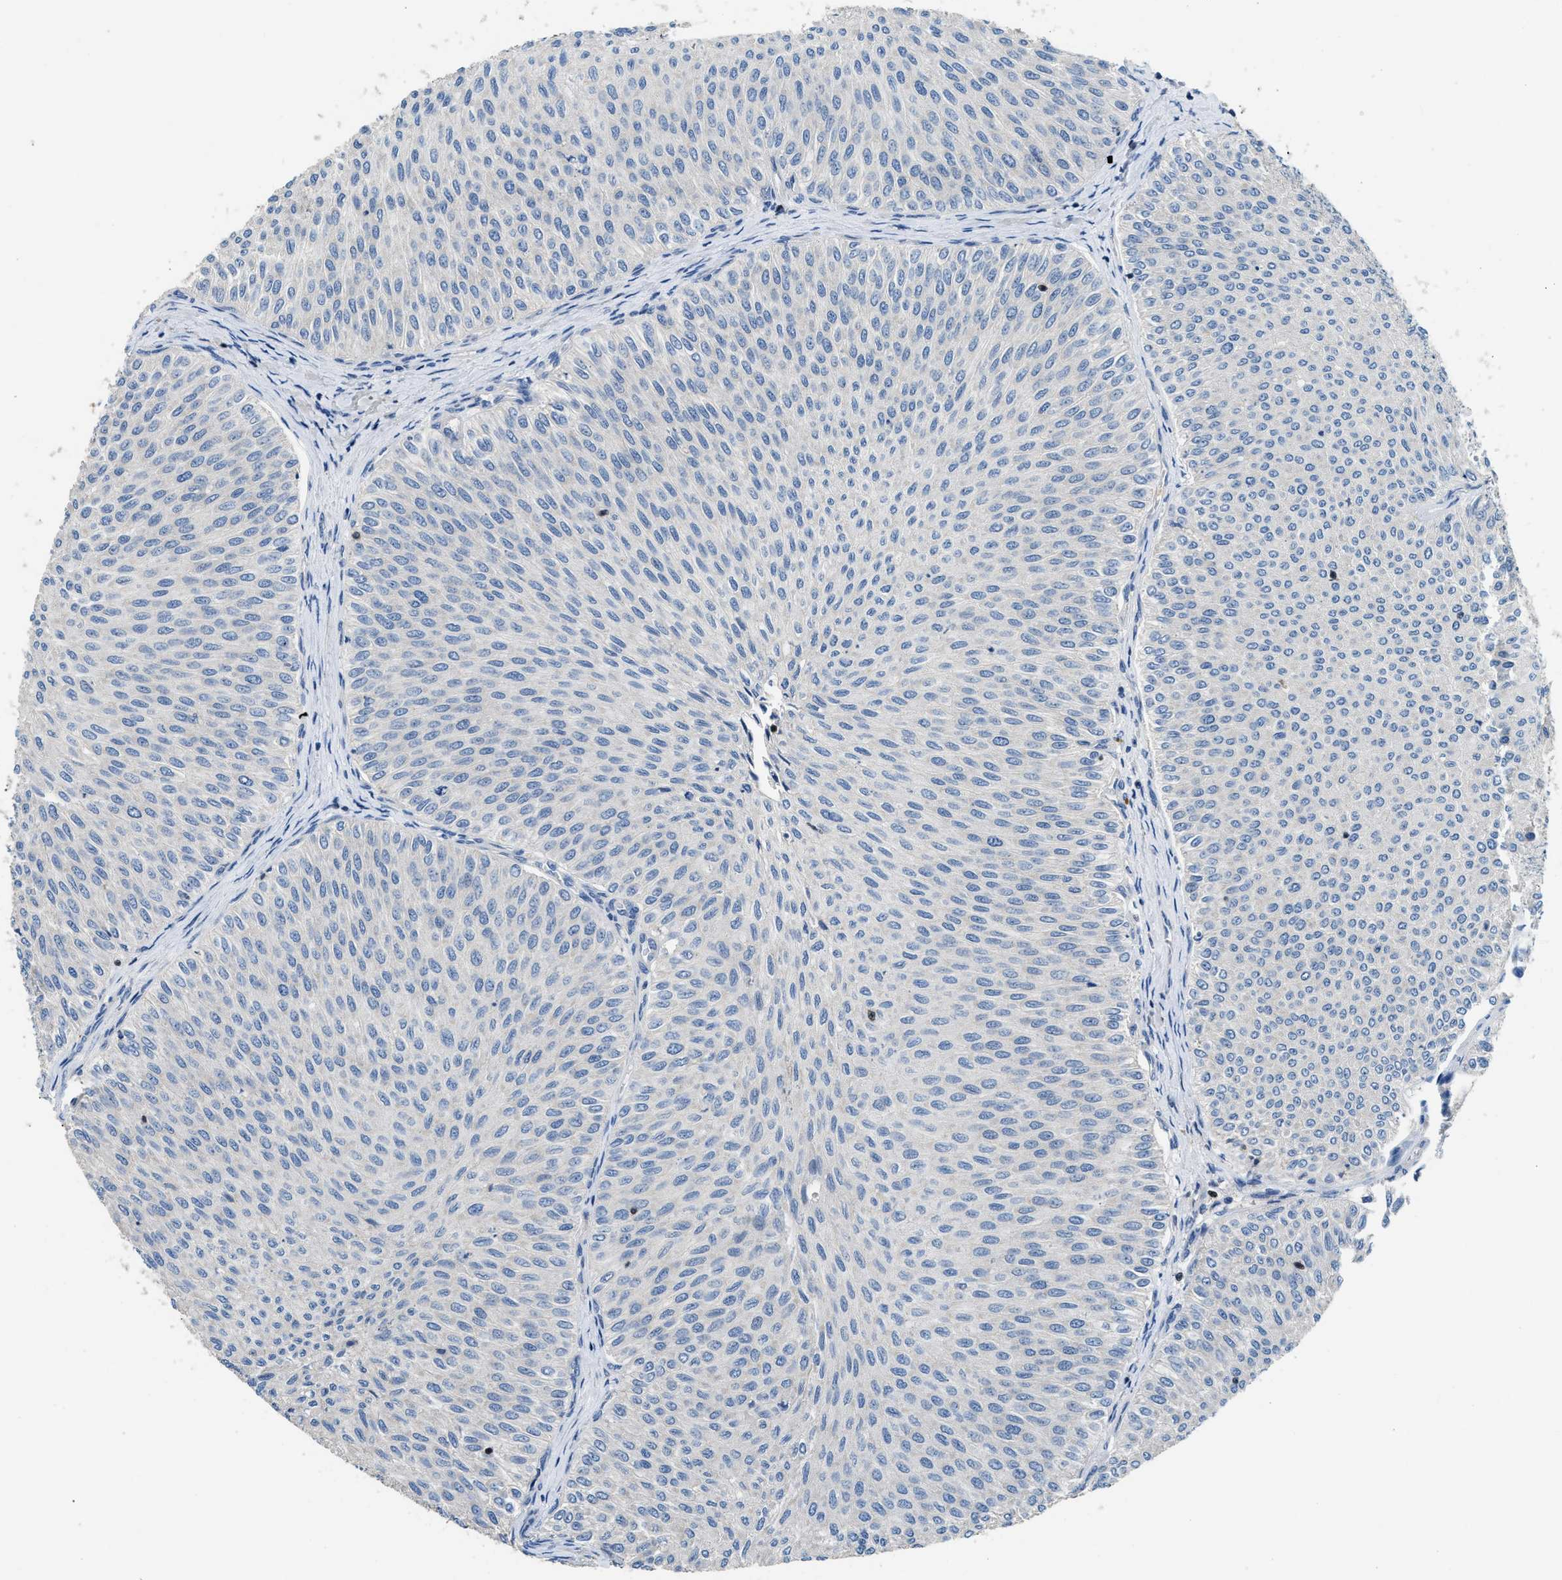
{"staining": {"intensity": "negative", "quantity": "none", "location": "none"}, "tissue": "urothelial cancer", "cell_type": "Tumor cells", "image_type": "cancer", "snomed": [{"axis": "morphology", "description": "Urothelial carcinoma, Low grade"}, {"axis": "topography", "description": "Urinary bladder"}], "caption": "Immunohistochemical staining of urothelial cancer demonstrates no significant expression in tumor cells.", "gene": "TOX", "patient": {"sex": "male", "age": 78}}